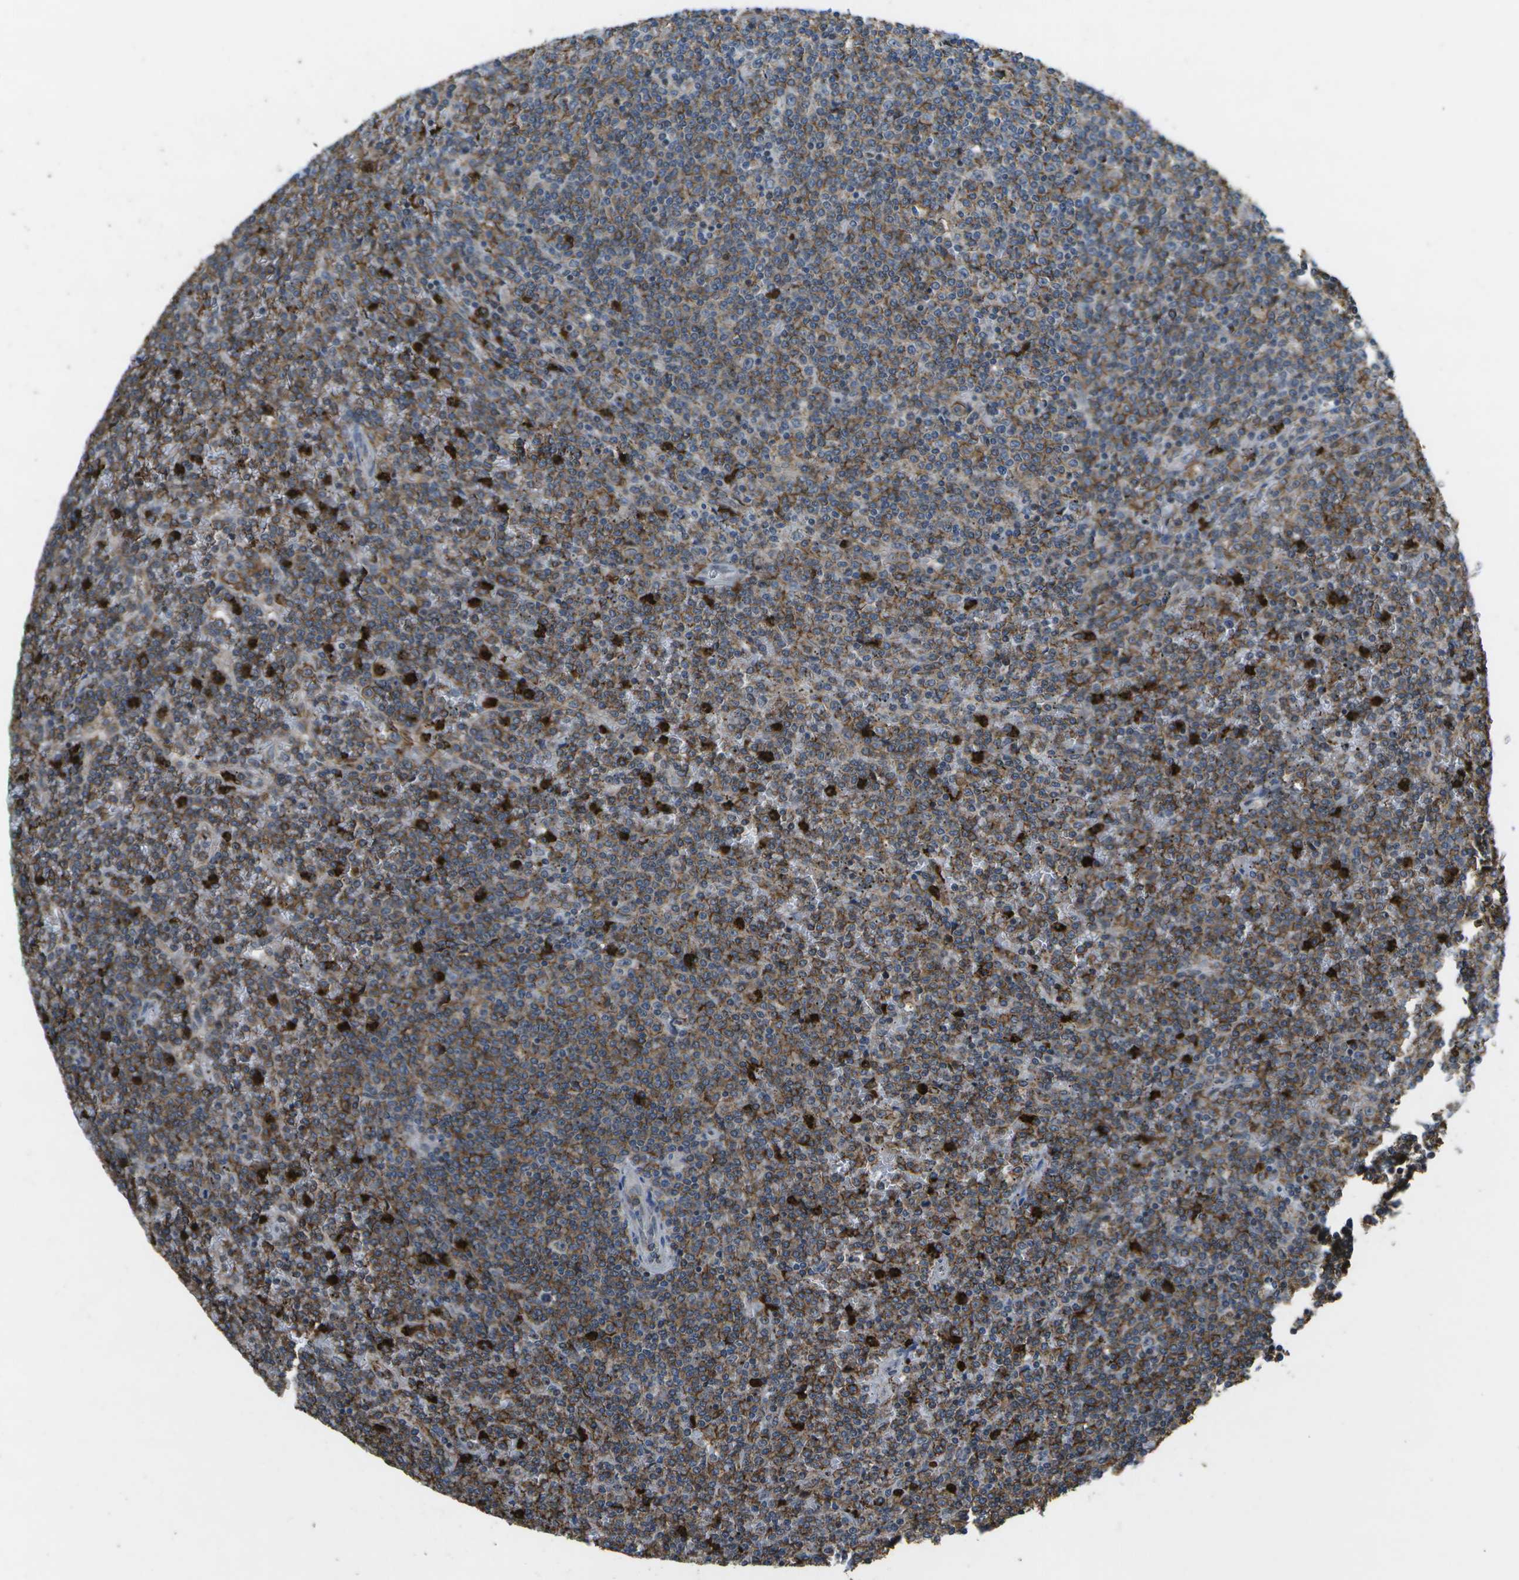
{"staining": {"intensity": "moderate", "quantity": "25%-75%", "location": "cytoplasmic/membranous"}, "tissue": "lymphoma", "cell_type": "Tumor cells", "image_type": "cancer", "snomed": [{"axis": "morphology", "description": "Malignant lymphoma, non-Hodgkin's type, Low grade"}, {"axis": "topography", "description": "Spleen"}], "caption": "Protein analysis of malignant lymphoma, non-Hodgkin's type (low-grade) tissue shows moderate cytoplasmic/membranous expression in about 25%-75% of tumor cells. (DAB (3,3'-diaminobenzidine) IHC with brightfield microscopy, high magnification).", "gene": "GALNT15", "patient": {"sex": "female", "age": 19}}